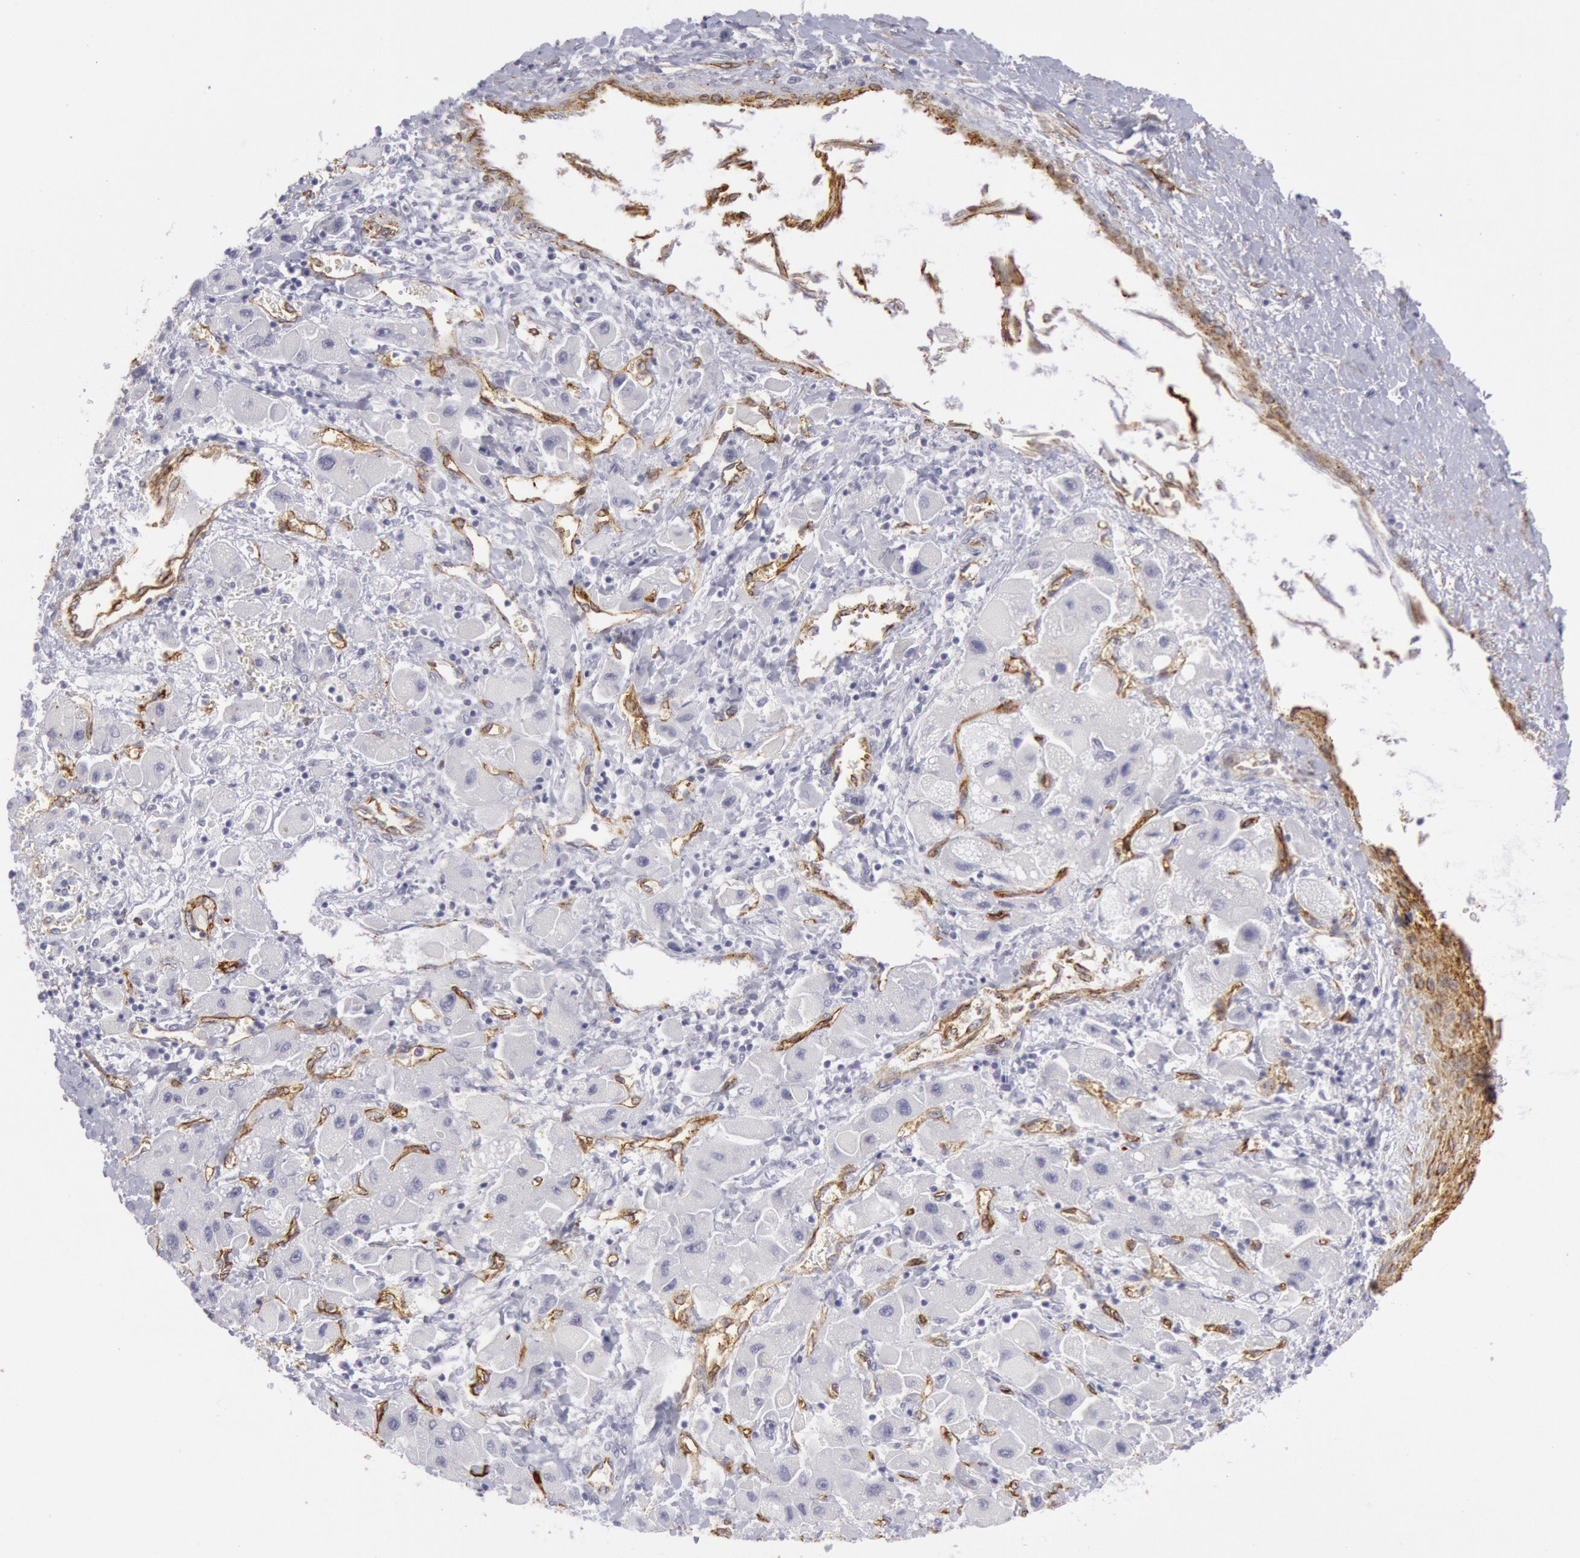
{"staining": {"intensity": "negative", "quantity": "none", "location": "none"}, "tissue": "liver cancer", "cell_type": "Tumor cells", "image_type": "cancer", "snomed": [{"axis": "morphology", "description": "Carcinoma, Hepatocellular, NOS"}, {"axis": "topography", "description": "Liver"}], "caption": "Liver cancer was stained to show a protein in brown. There is no significant positivity in tumor cells. (DAB IHC, high magnification).", "gene": "CDH13", "patient": {"sex": "male", "age": 24}}